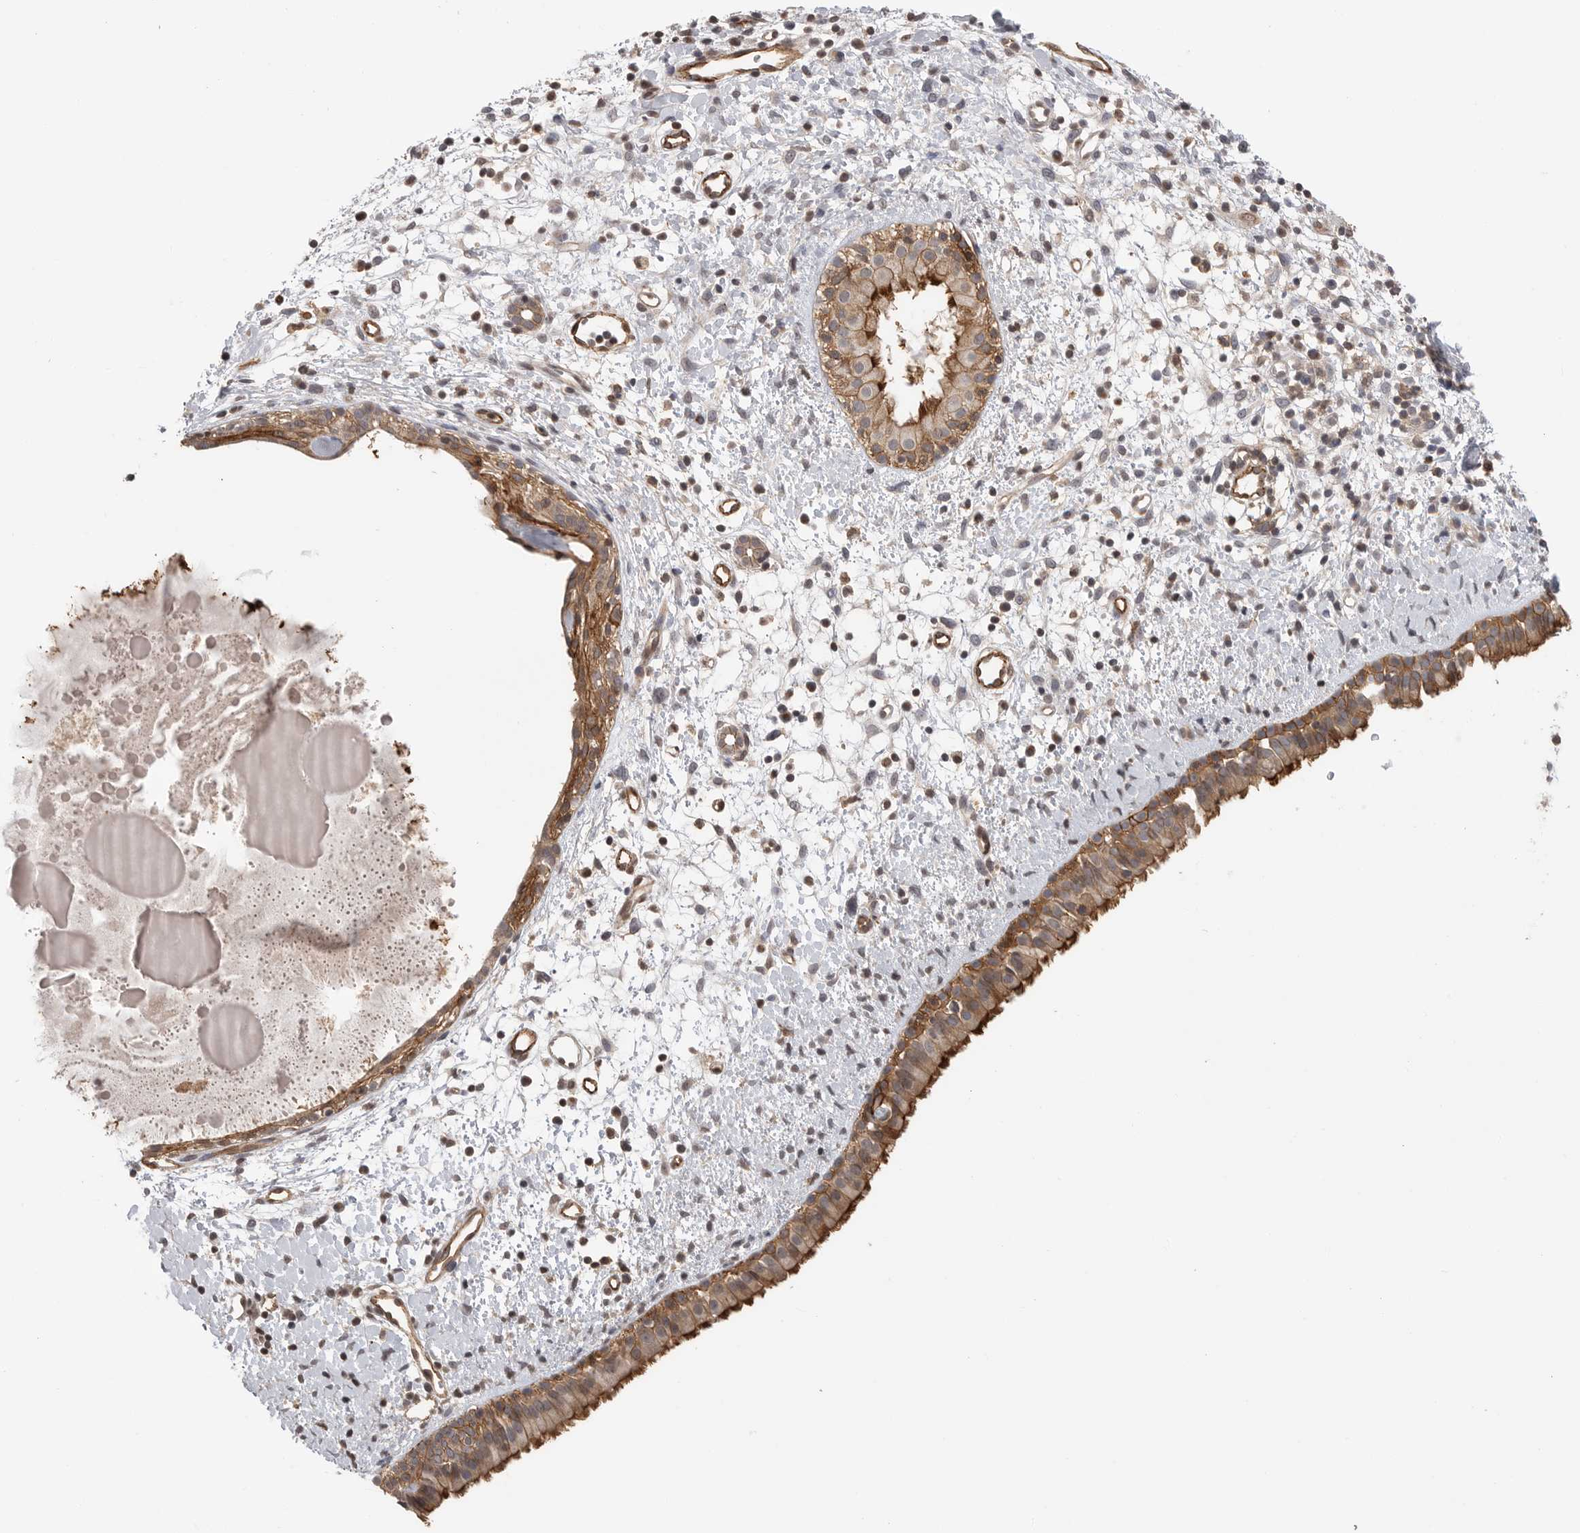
{"staining": {"intensity": "moderate", "quantity": ">75%", "location": "cytoplasmic/membranous"}, "tissue": "nasopharynx", "cell_type": "Respiratory epithelial cells", "image_type": "normal", "snomed": [{"axis": "morphology", "description": "Normal tissue, NOS"}, {"axis": "topography", "description": "Nasopharynx"}], "caption": "Benign nasopharynx was stained to show a protein in brown. There is medium levels of moderate cytoplasmic/membranous expression in about >75% of respiratory epithelial cells. (DAB IHC, brown staining for protein, blue staining for nuclei).", "gene": "NECTIN1", "patient": {"sex": "male", "age": 22}}